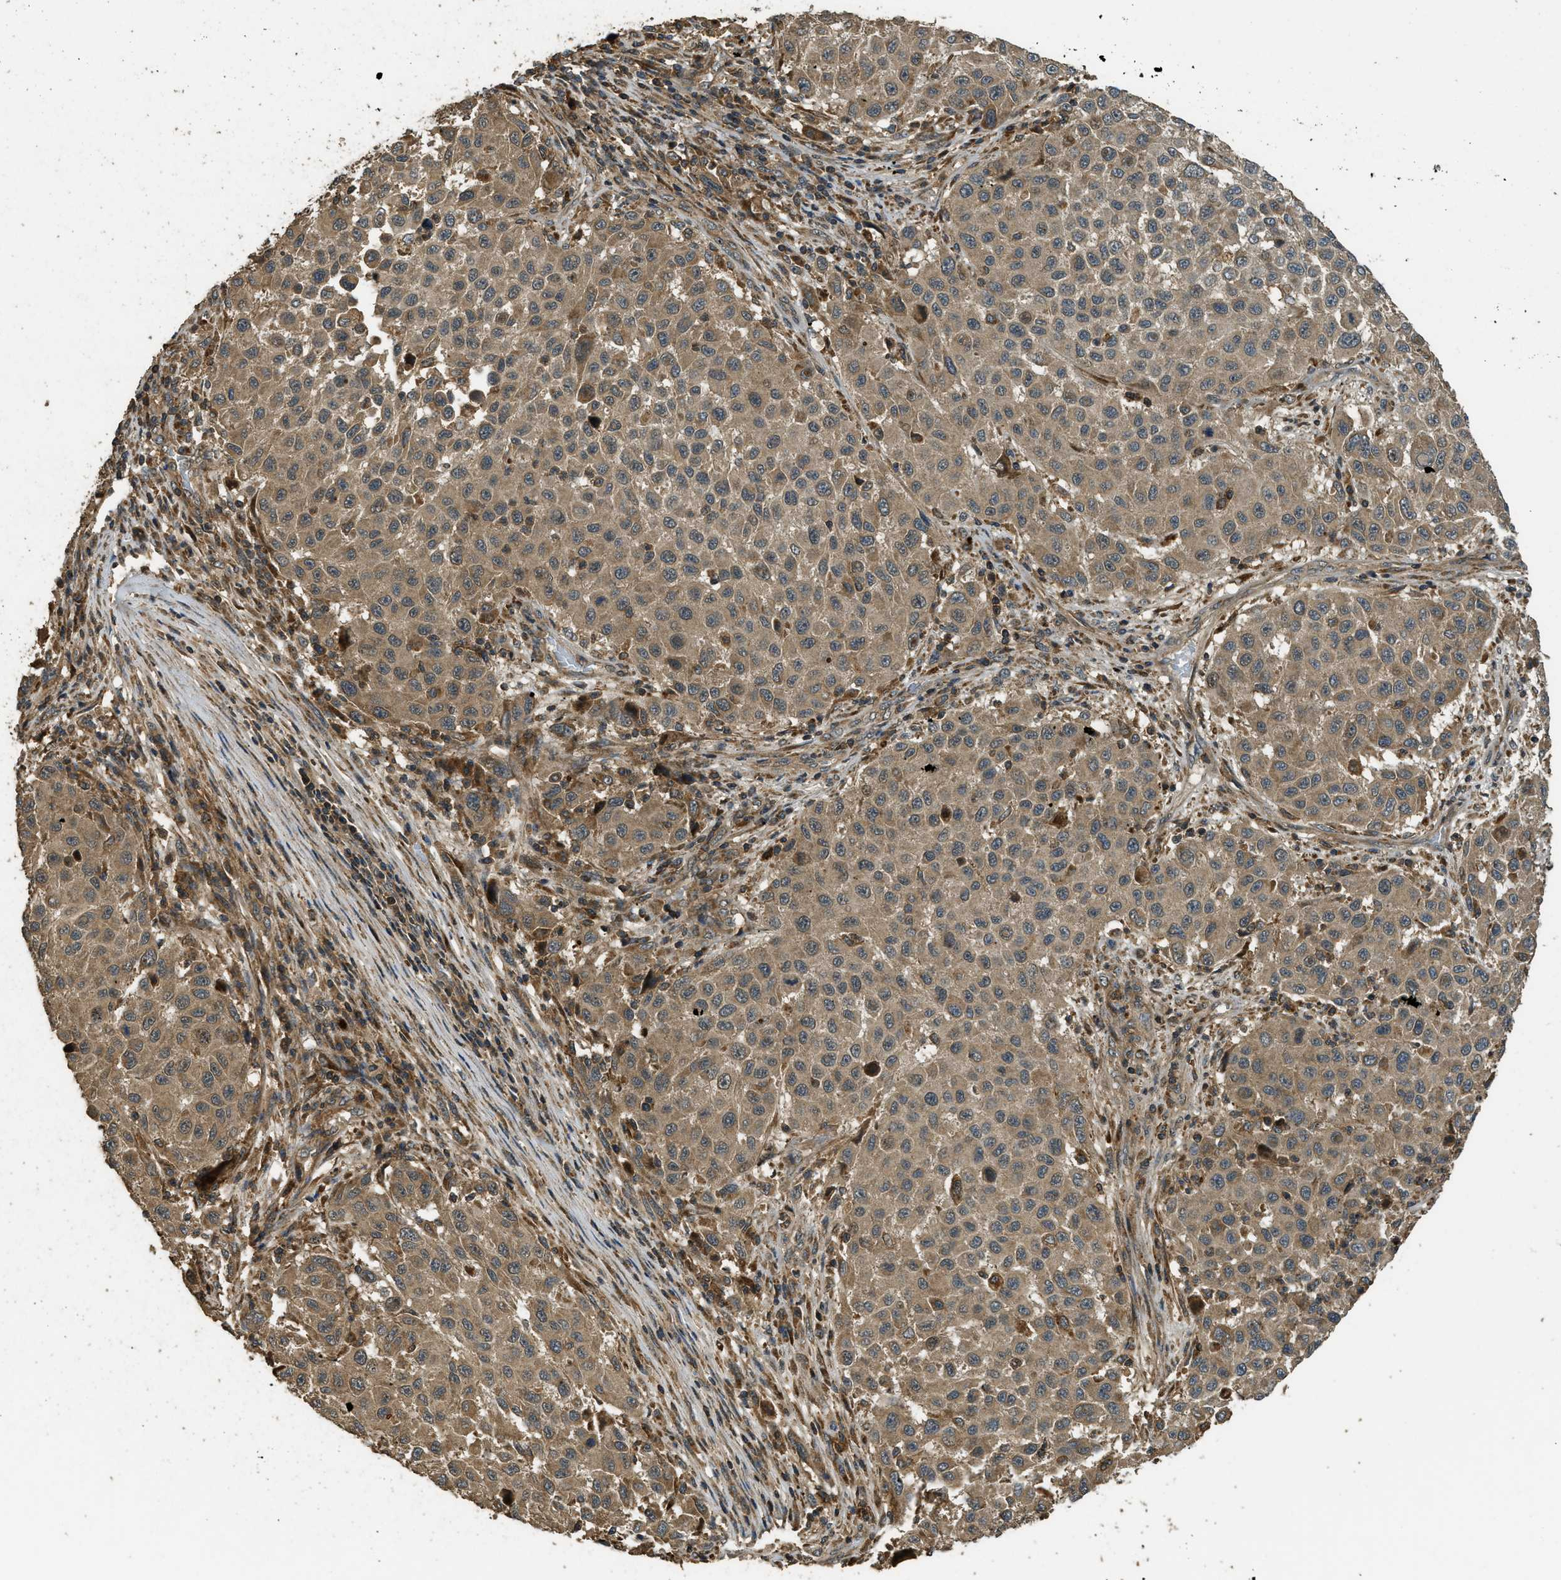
{"staining": {"intensity": "moderate", "quantity": ">75%", "location": "cytoplasmic/membranous"}, "tissue": "melanoma", "cell_type": "Tumor cells", "image_type": "cancer", "snomed": [{"axis": "morphology", "description": "Malignant melanoma, Metastatic site"}, {"axis": "topography", "description": "Lymph node"}], "caption": "Malignant melanoma (metastatic site) stained for a protein (brown) exhibits moderate cytoplasmic/membranous positive positivity in about >75% of tumor cells.", "gene": "PPP6R3", "patient": {"sex": "male", "age": 61}}